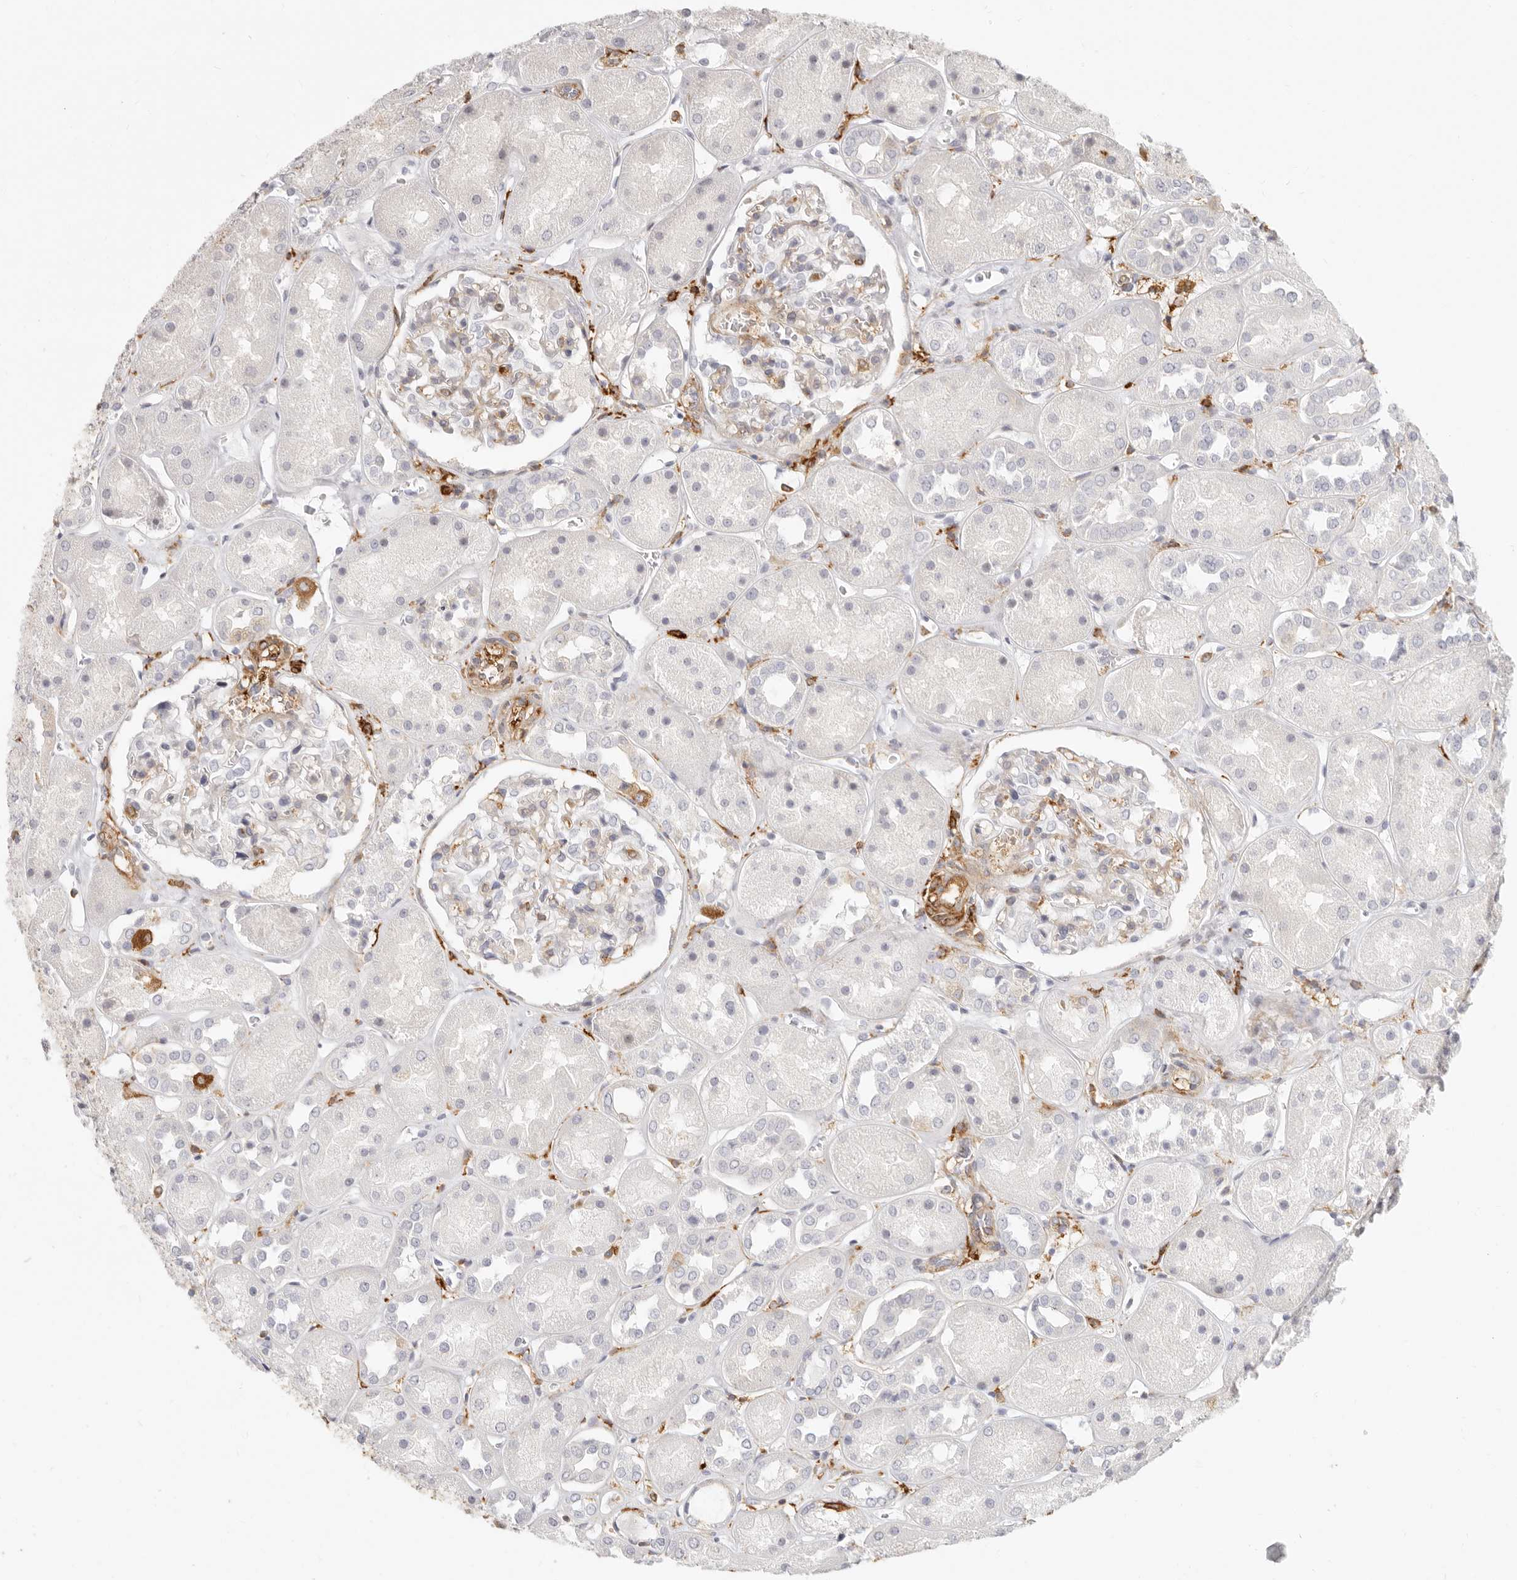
{"staining": {"intensity": "weak", "quantity": "<25%", "location": "cytoplasmic/membranous"}, "tissue": "kidney", "cell_type": "Cells in glomeruli", "image_type": "normal", "snomed": [{"axis": "morphology", "description": "Normal tissue, NOS"}, {"axis": "topography", "description": "Kidney"}], "caption": "The image exhibits no significant positivity in cells in glomeruli of kidney.", "gene": "NIBAN1", "patient": {"sex": "male", "age": 70}}